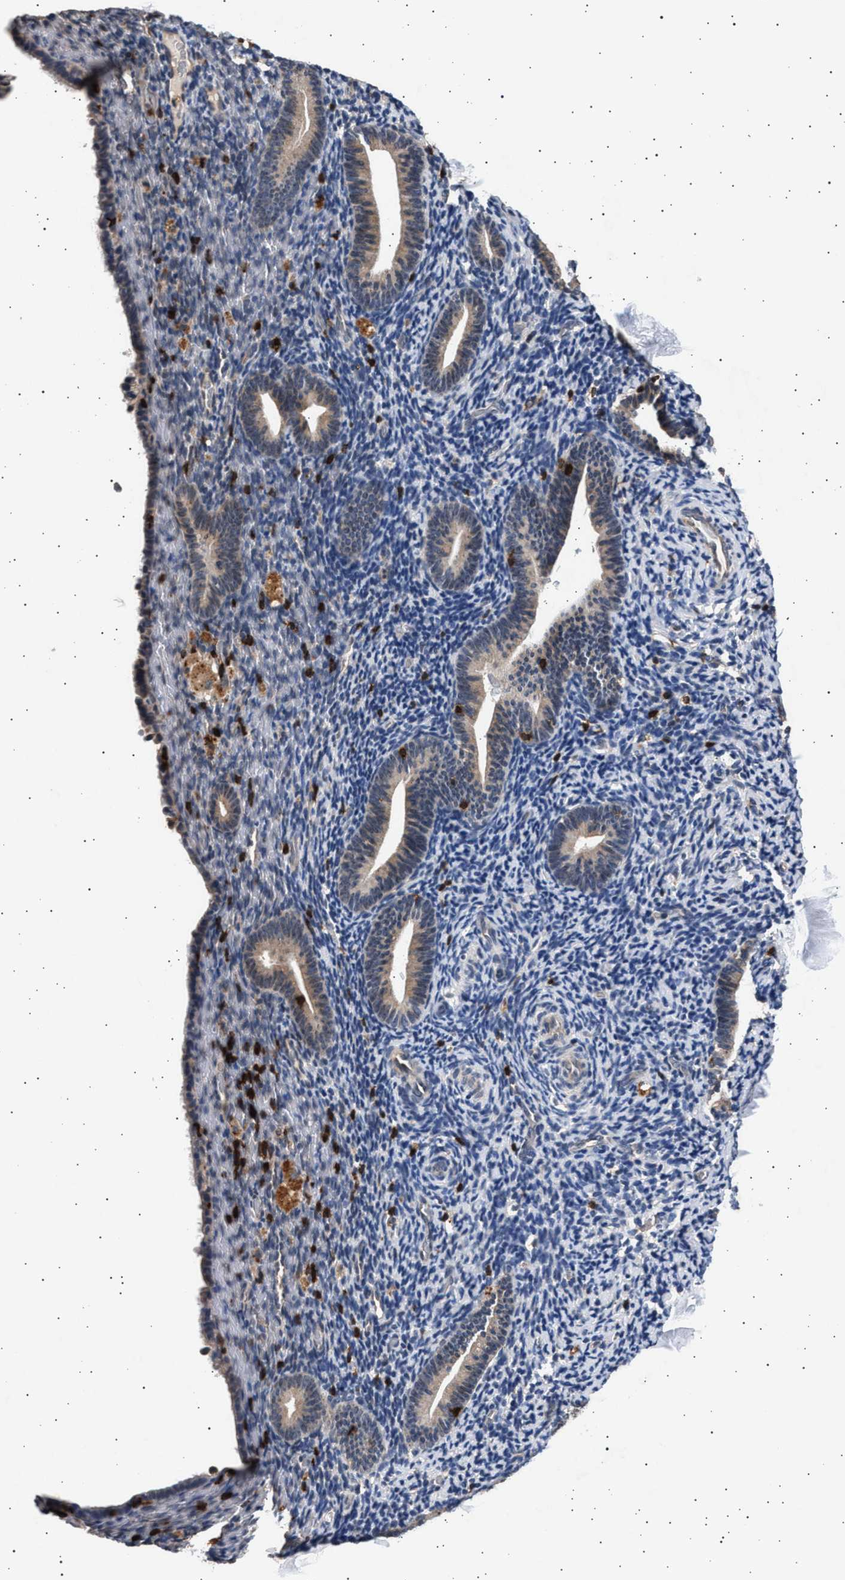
{"staining": {"intensity": "negative", "quantity": "none", "location": "none"}, "tissue": "endometrium", "cell_type": "Cells in endometrial stroma", "image_type": "normal", "snomed": [{"axis": "morphology", "description": "Normal tissue, NOS"}, {"axis": "topography", "description": "Endometrium"}], "caption": "This is a image of IHC staining of benign endometrium, which shows no staining in cells in endometrial stroma.", "gene": "GRAP2", "patient": {"sex": "female", "age": 51}}